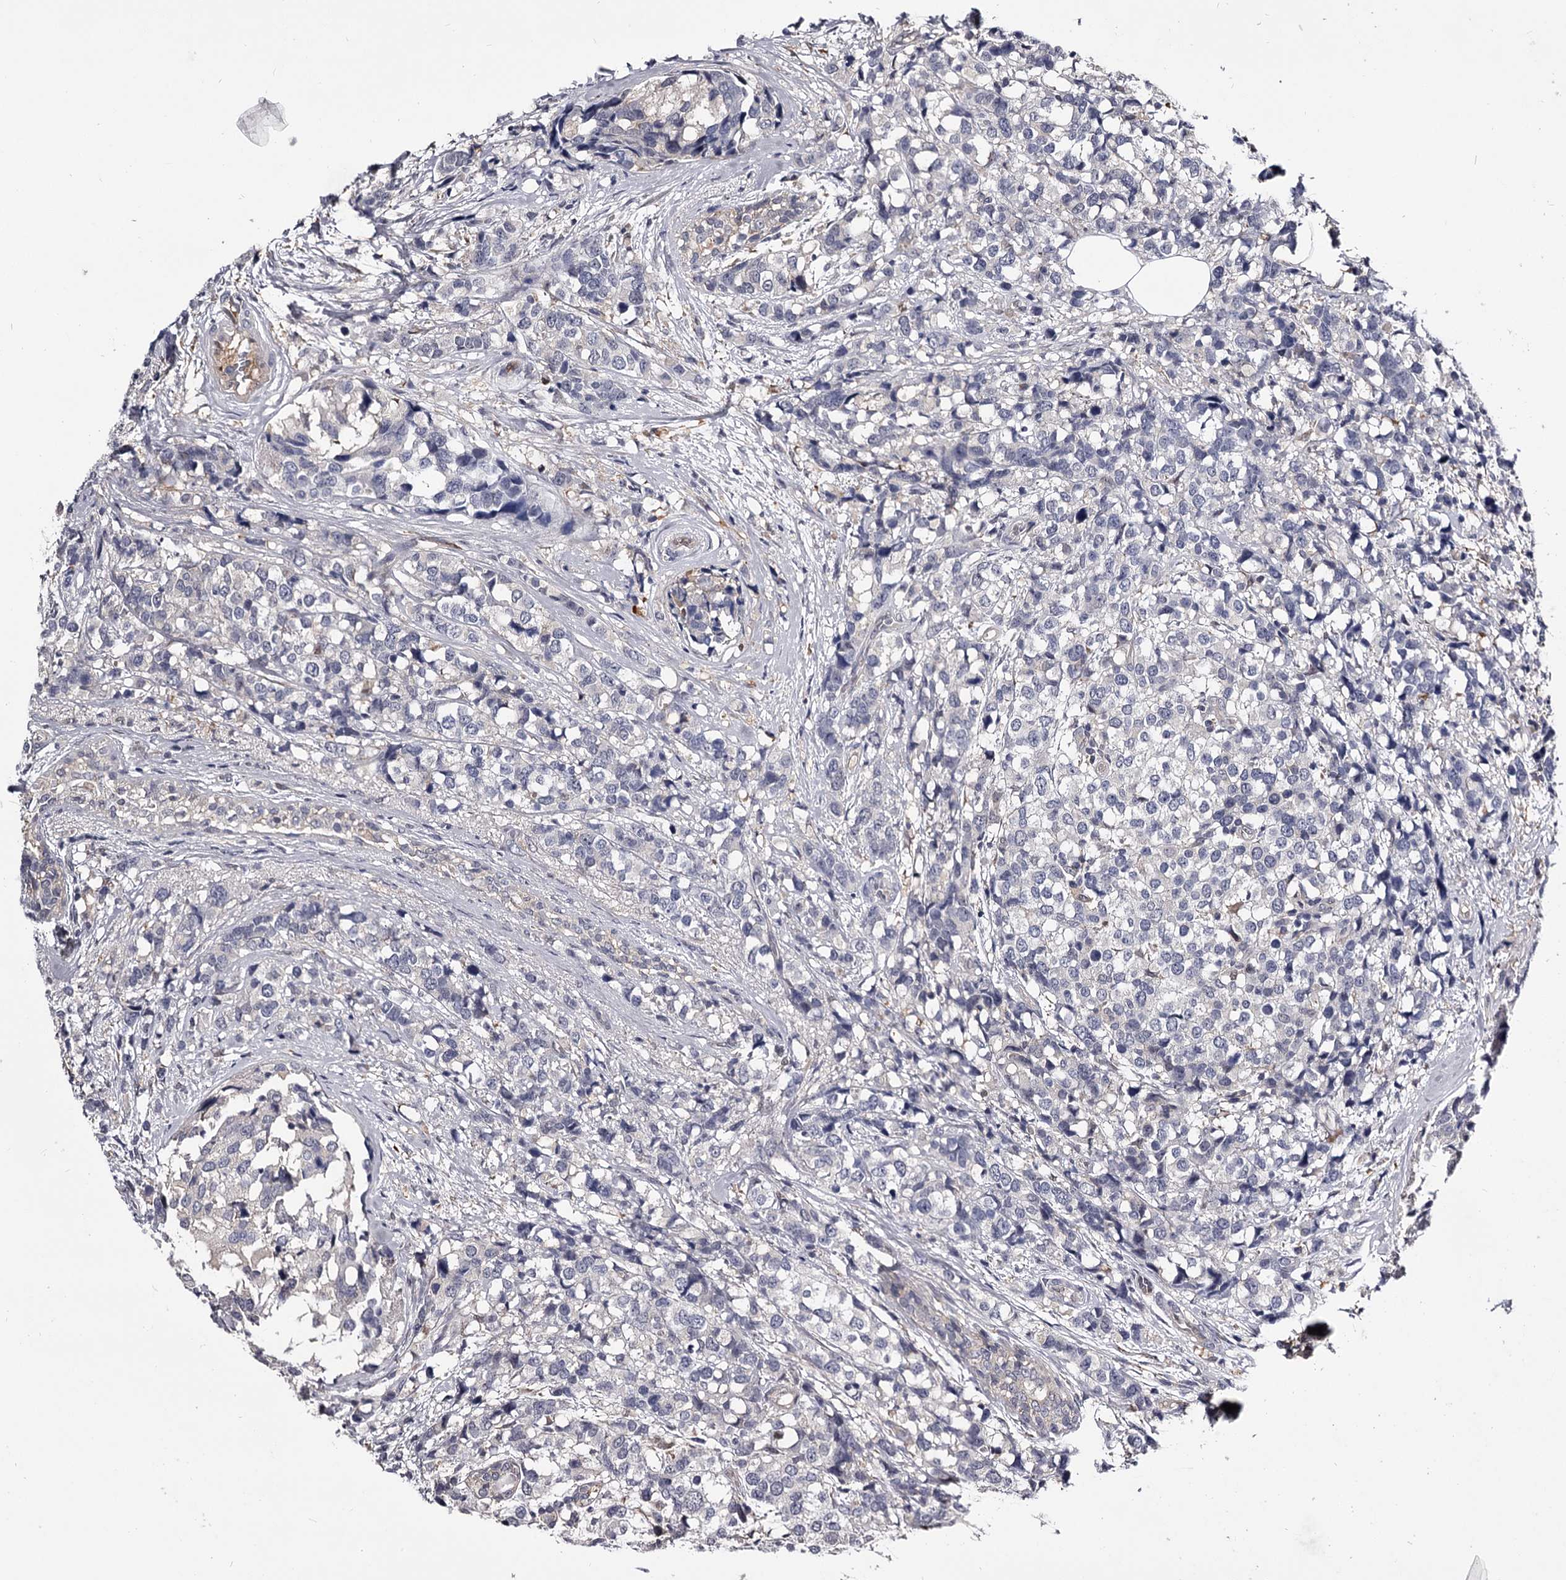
{"staining": {"intensity": "negative", "quantity": "none", "location": "none"}, "tissue": "breast cancer", "cell_type": "Tumor cells", "image_type": "cancer", "snomed": [{"axis": "morphology", "description": "Lobular carcinoma"}, {"axis": "topography", "description": "Breast"}], "caption": "Tumor cells are negative for brown protein staining in breast lobular carcinoma. (Stains: DAB (3,3'-diaminobenzidine) IHC with hematoxylin counter stain, Microscopy: brightfield microscopy at high magnification).", "gene": "GSTO1", "patient": {"sex": "female", "age": 59}}